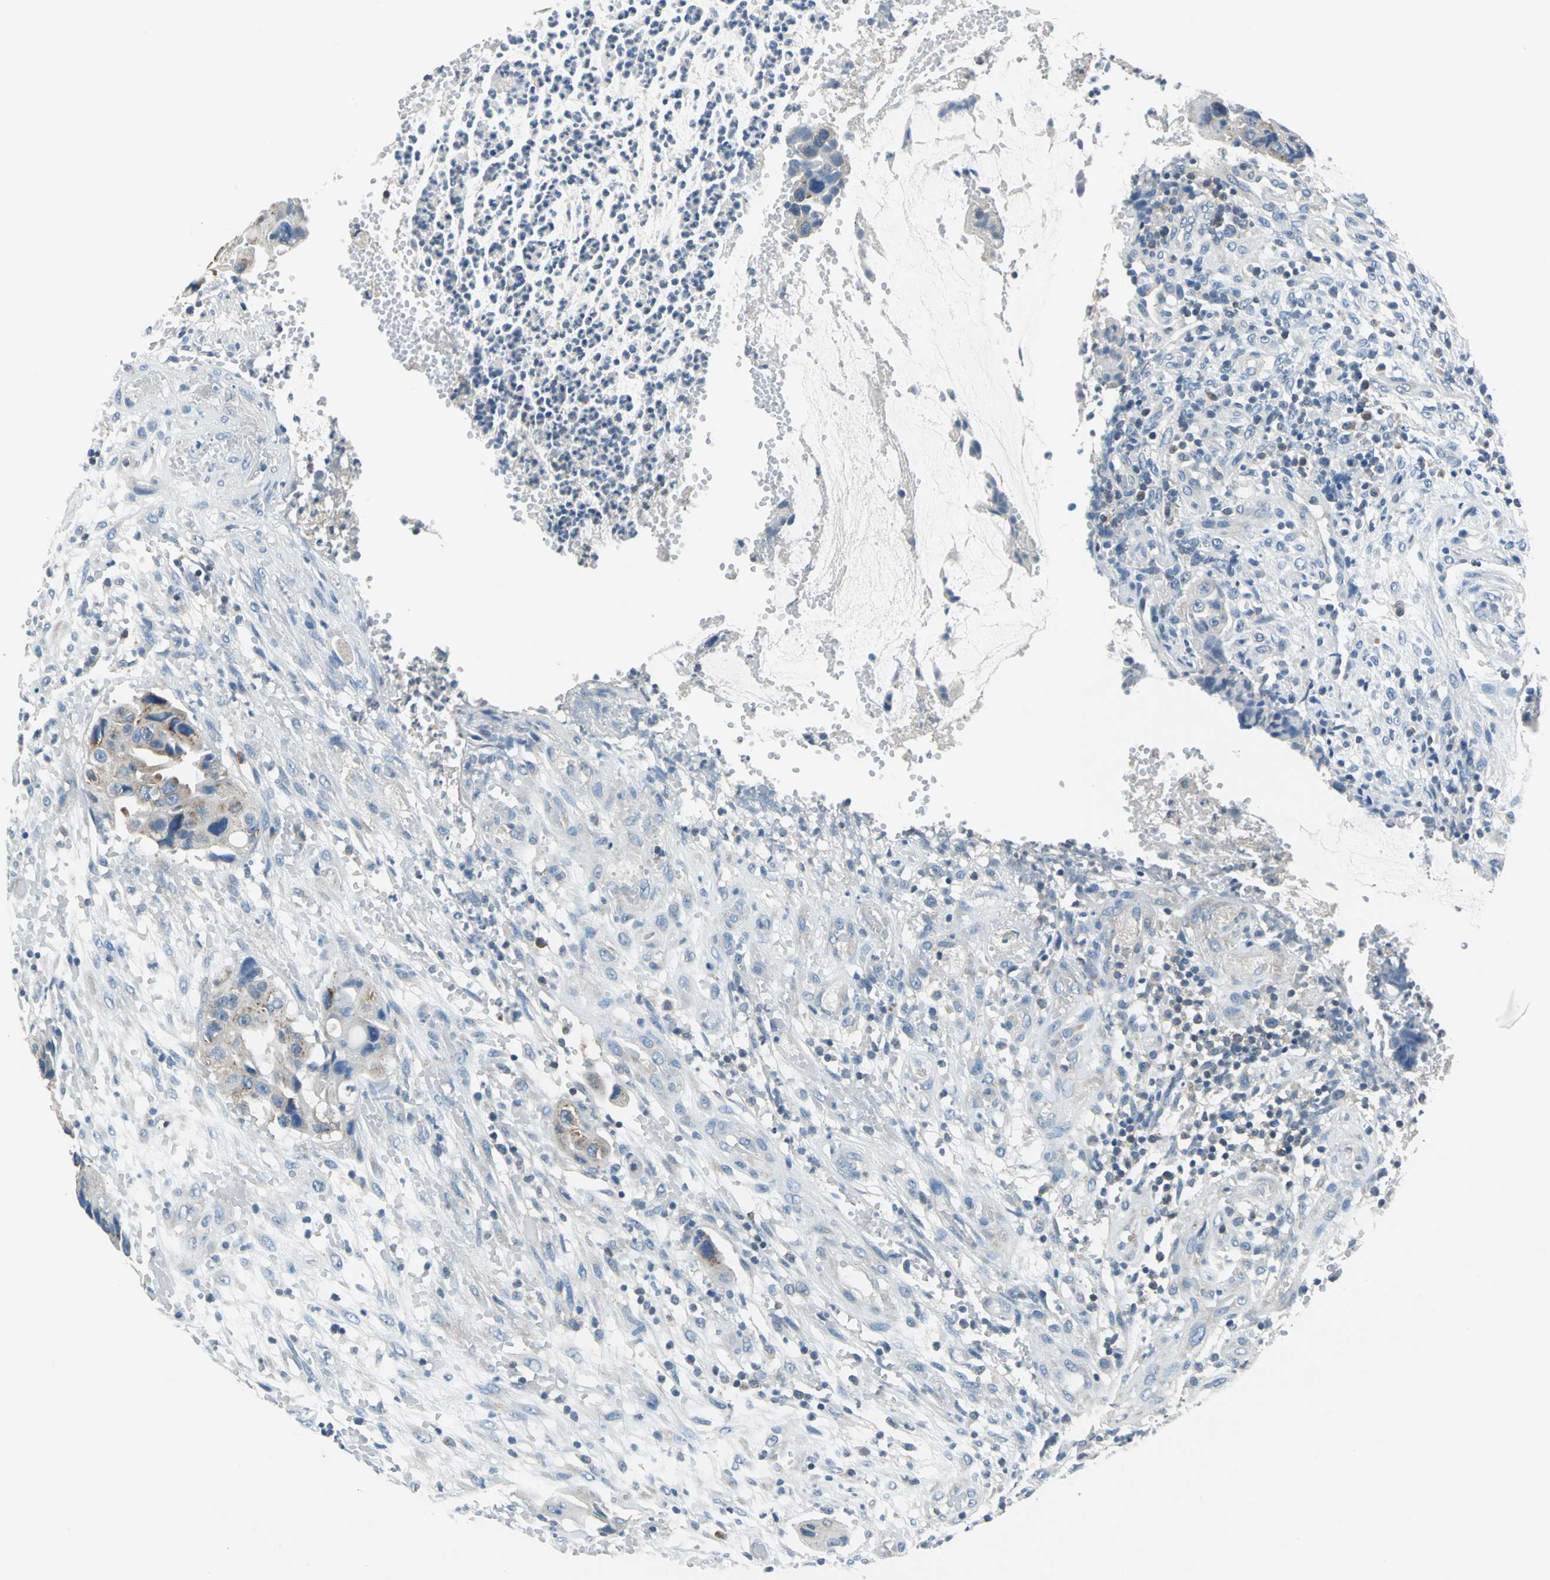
{"staining": {"intensity": "weak", "quantity": "<25%", "location": "cytoplasmic/membranous"}, "tissue": "colorectal cancer", "cell_type": "Tumor cells", "image_type": "cancer", "snomed": [{"axis": "morphology", "description": "Adenocarcinoma, NOS"}, {"axis": "topography", "description": "Colon"}], "caption": "The image demonstrates no staining of tumor cells in colorectal cancer (adenocarcinoma). (Immunohistochemistry, brightfield microscopy, high magnification).", "gene": "PRKCA", "patient": {"sex": "female", "age": 57}}